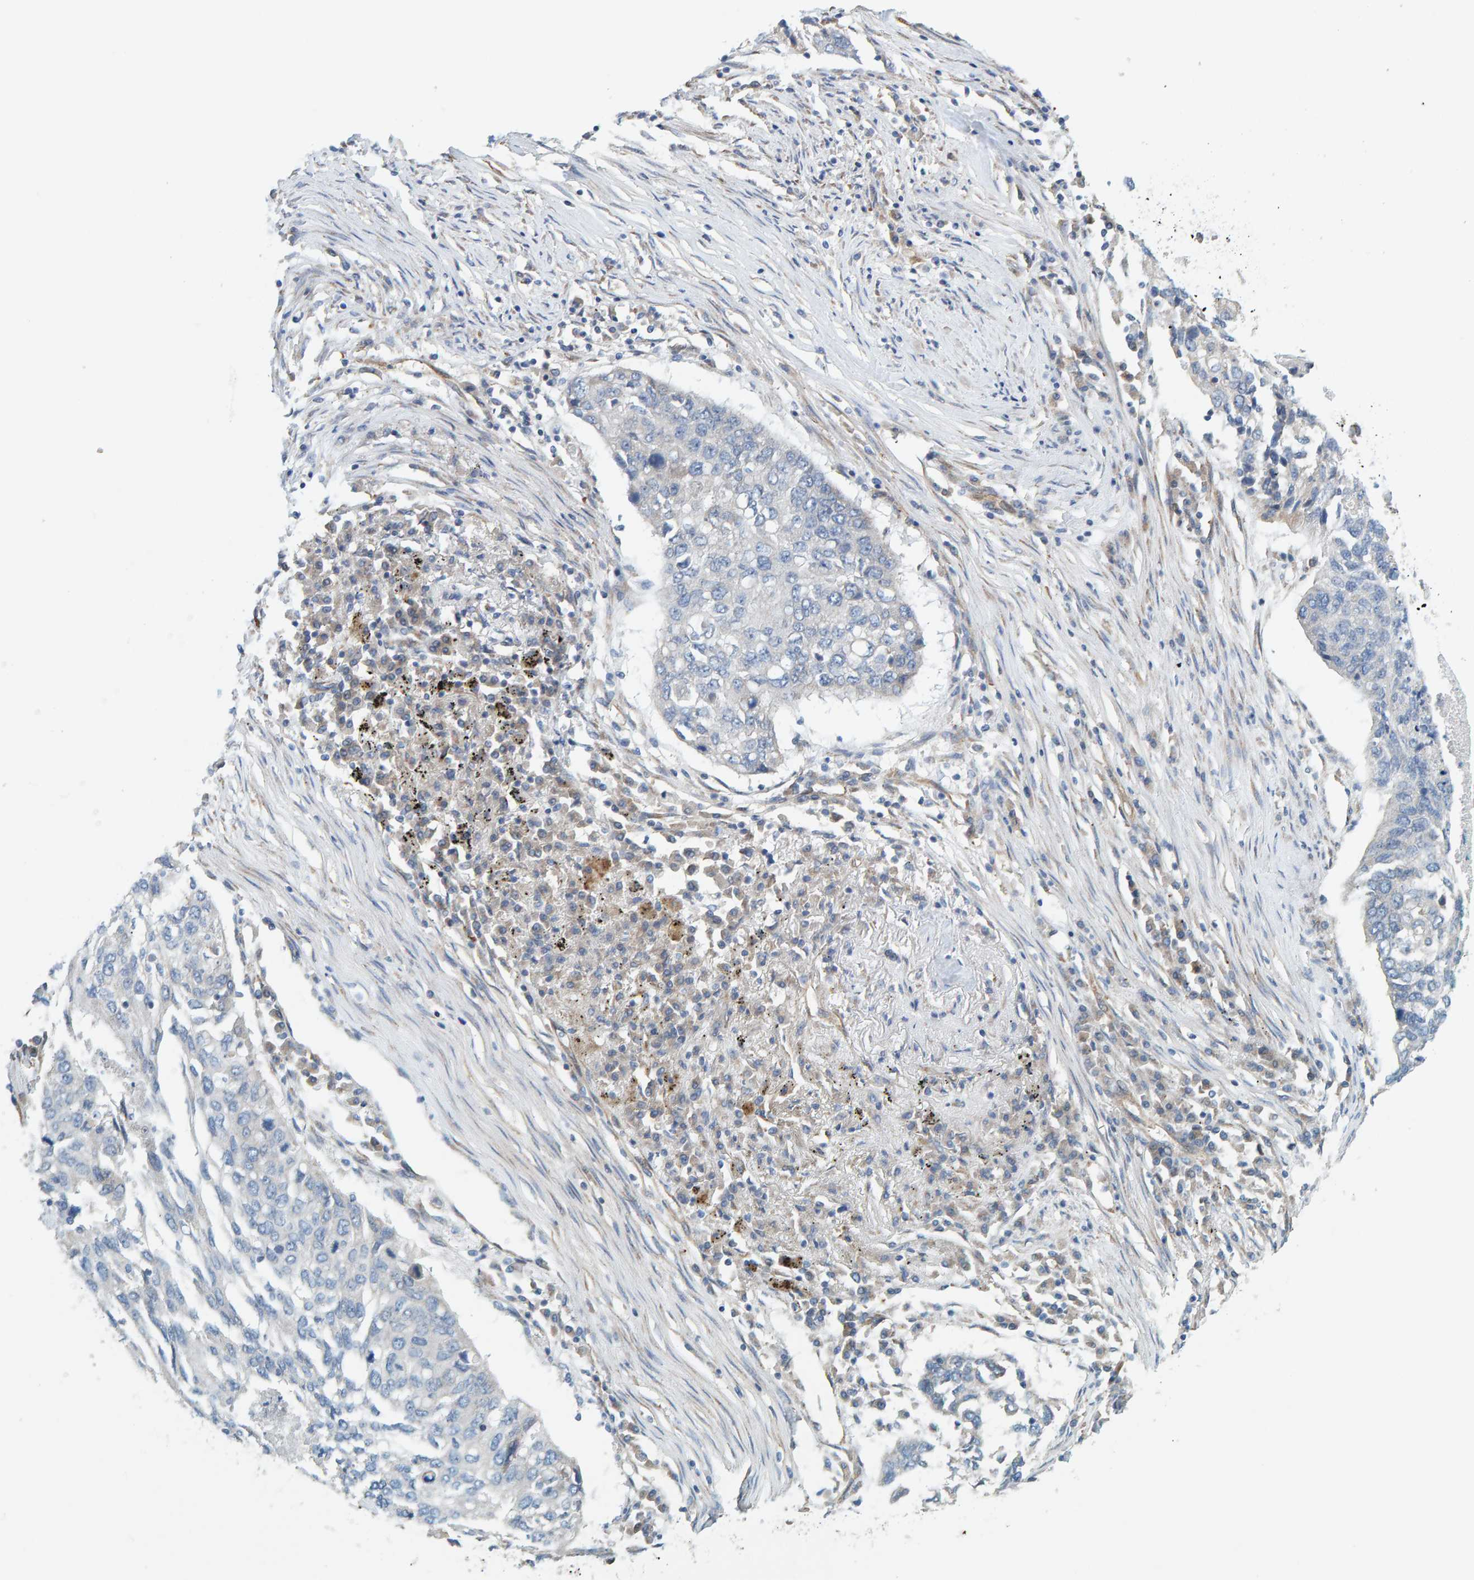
{"staining": {"intensity": "negative", "quantity": "none", "location": "none"}, "tissue": "lung cancer", "cell_type": "Tumor cells", "image_type": "cancer", "snomed": [{"axis": "morphology", "description": "Squamous cell carcinoma, NOS"}, {"axis": "topography", "description": "Lung"}], "caption": "High power microscopy micrograph of an IHC image of lung cancer, revealing no significant positivity in tumor cells.", "gene": "PRKD2", "patient": {"sex": "female", "age": 63}}